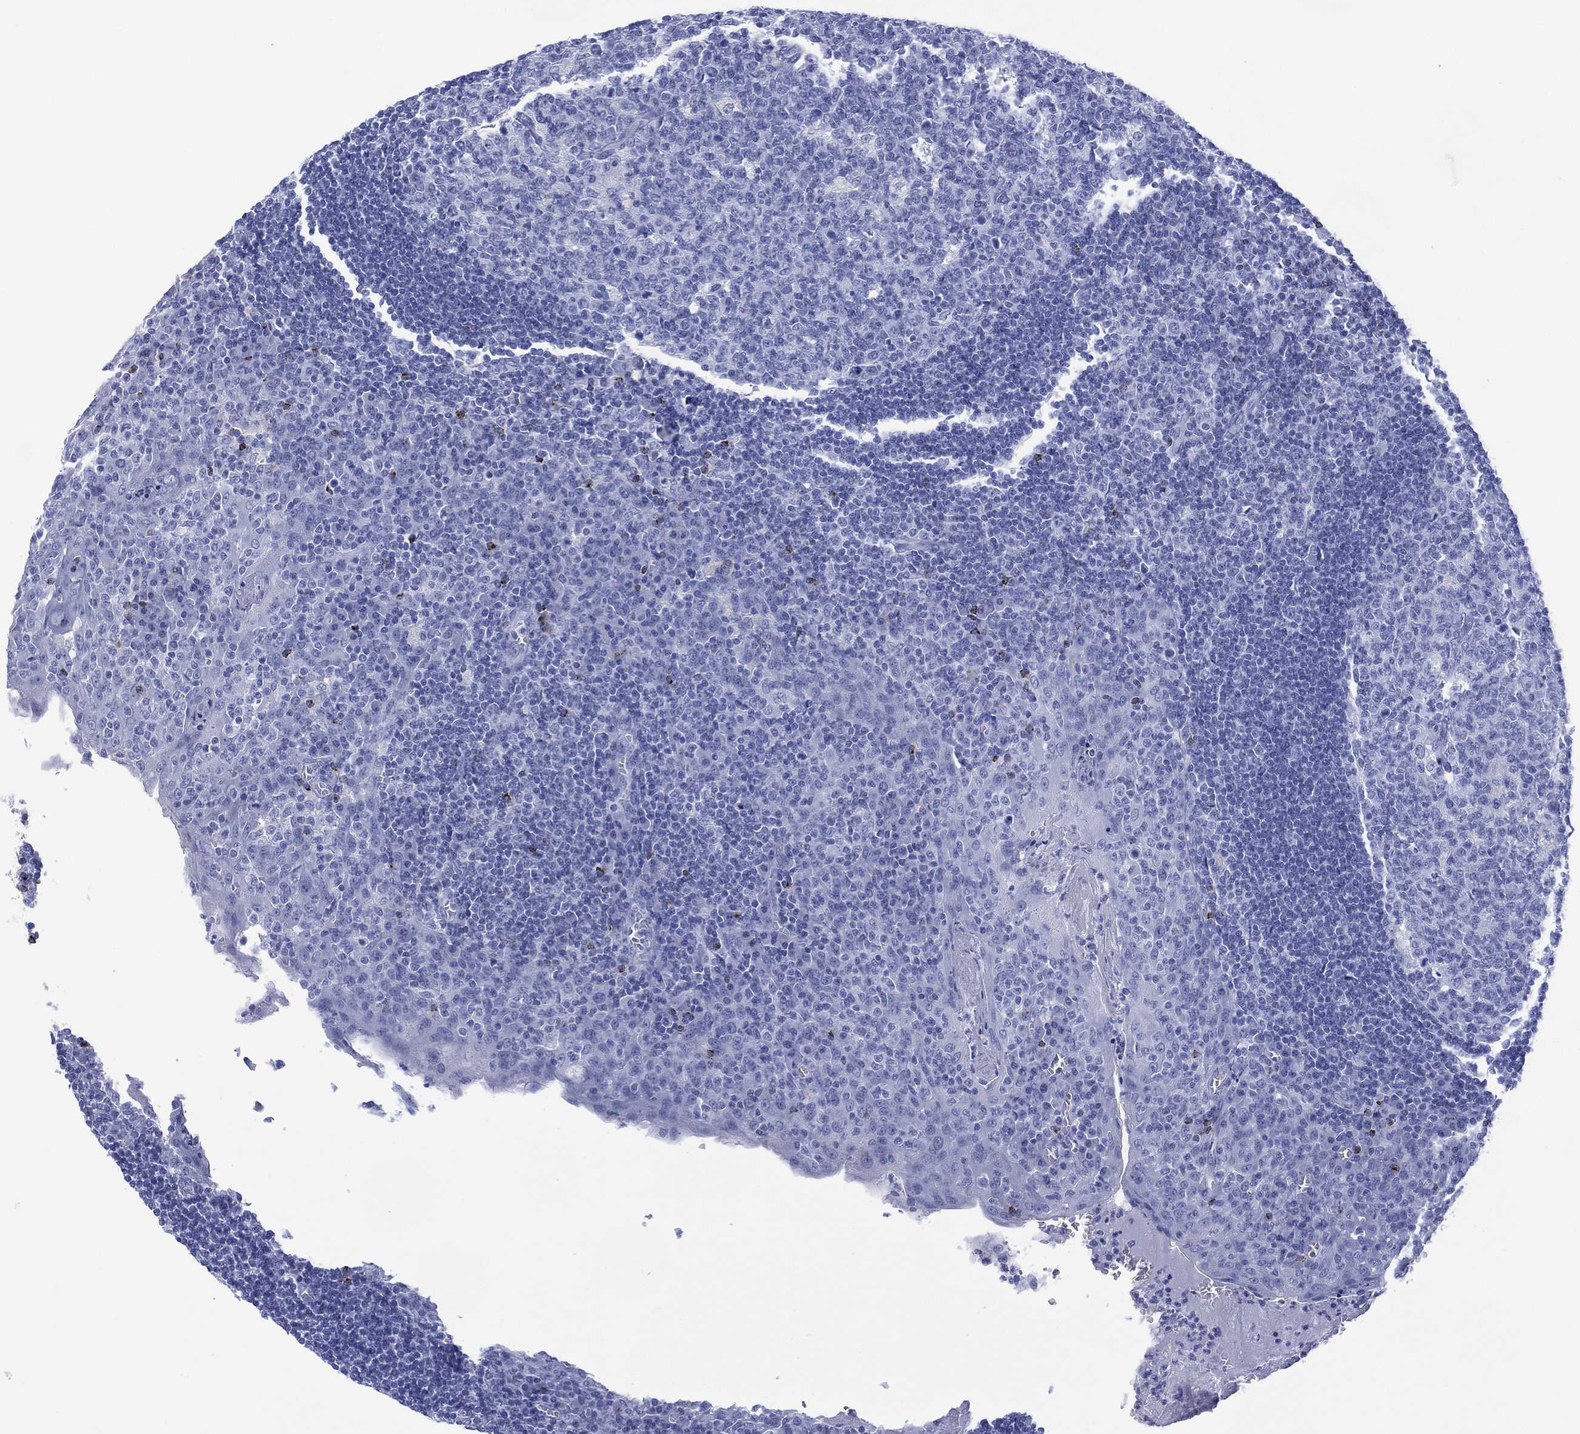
{"staining": {"intensity": "negative", "quantity": "none", "location": "none"}, "tissue": "tonsil", "cell_type": "Germinal center cells", "image_type": "normal", "snomed": [{"axis": "morphology", "description": "Normal tissue, NOS"}, {"axis": "topography", "description": "Tonsil"}], "caption": "Immunohistochemistry (IHC) image of benign human tonsil stained for a protein (brown), which reveals no expression in germinal center cells.", "gene": "DPP4", "patient": {"sex": "female", "age": 13}}